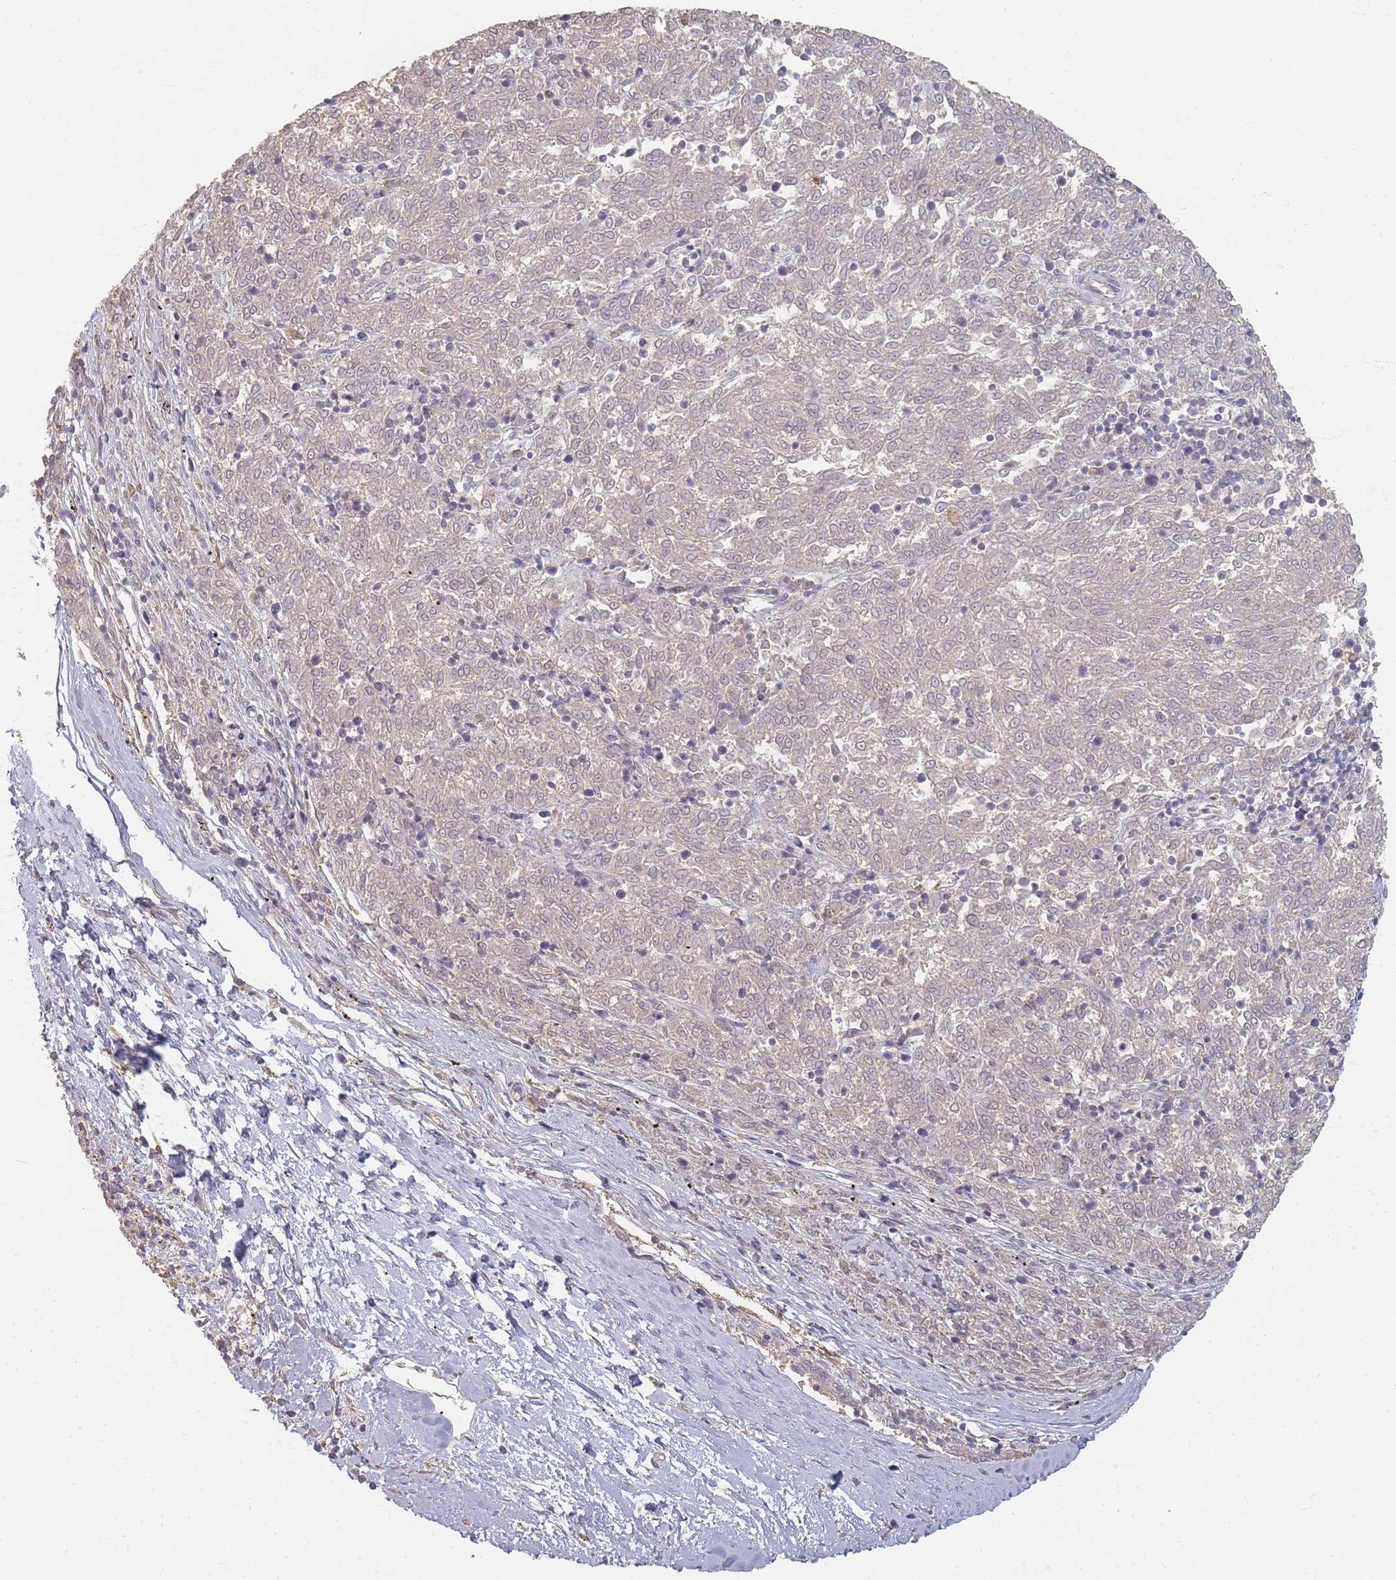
{"staining": {"intensity": "negative", "quantity": "none", "location": "none"}, "tissue": "melanoma", "cell_type": "Tumor cells", "image_type": "cancer", "snomed": [{"axis": "morphology", "description": "Malignant melanoma, NOS"}, {"axis": "topography", "description": "Skin"}], "caption": "Tumor cells are negative for brown protein staining in melanoma.", "gene": "RFTN1", "patient": {"sex": "female", "age": 72}}